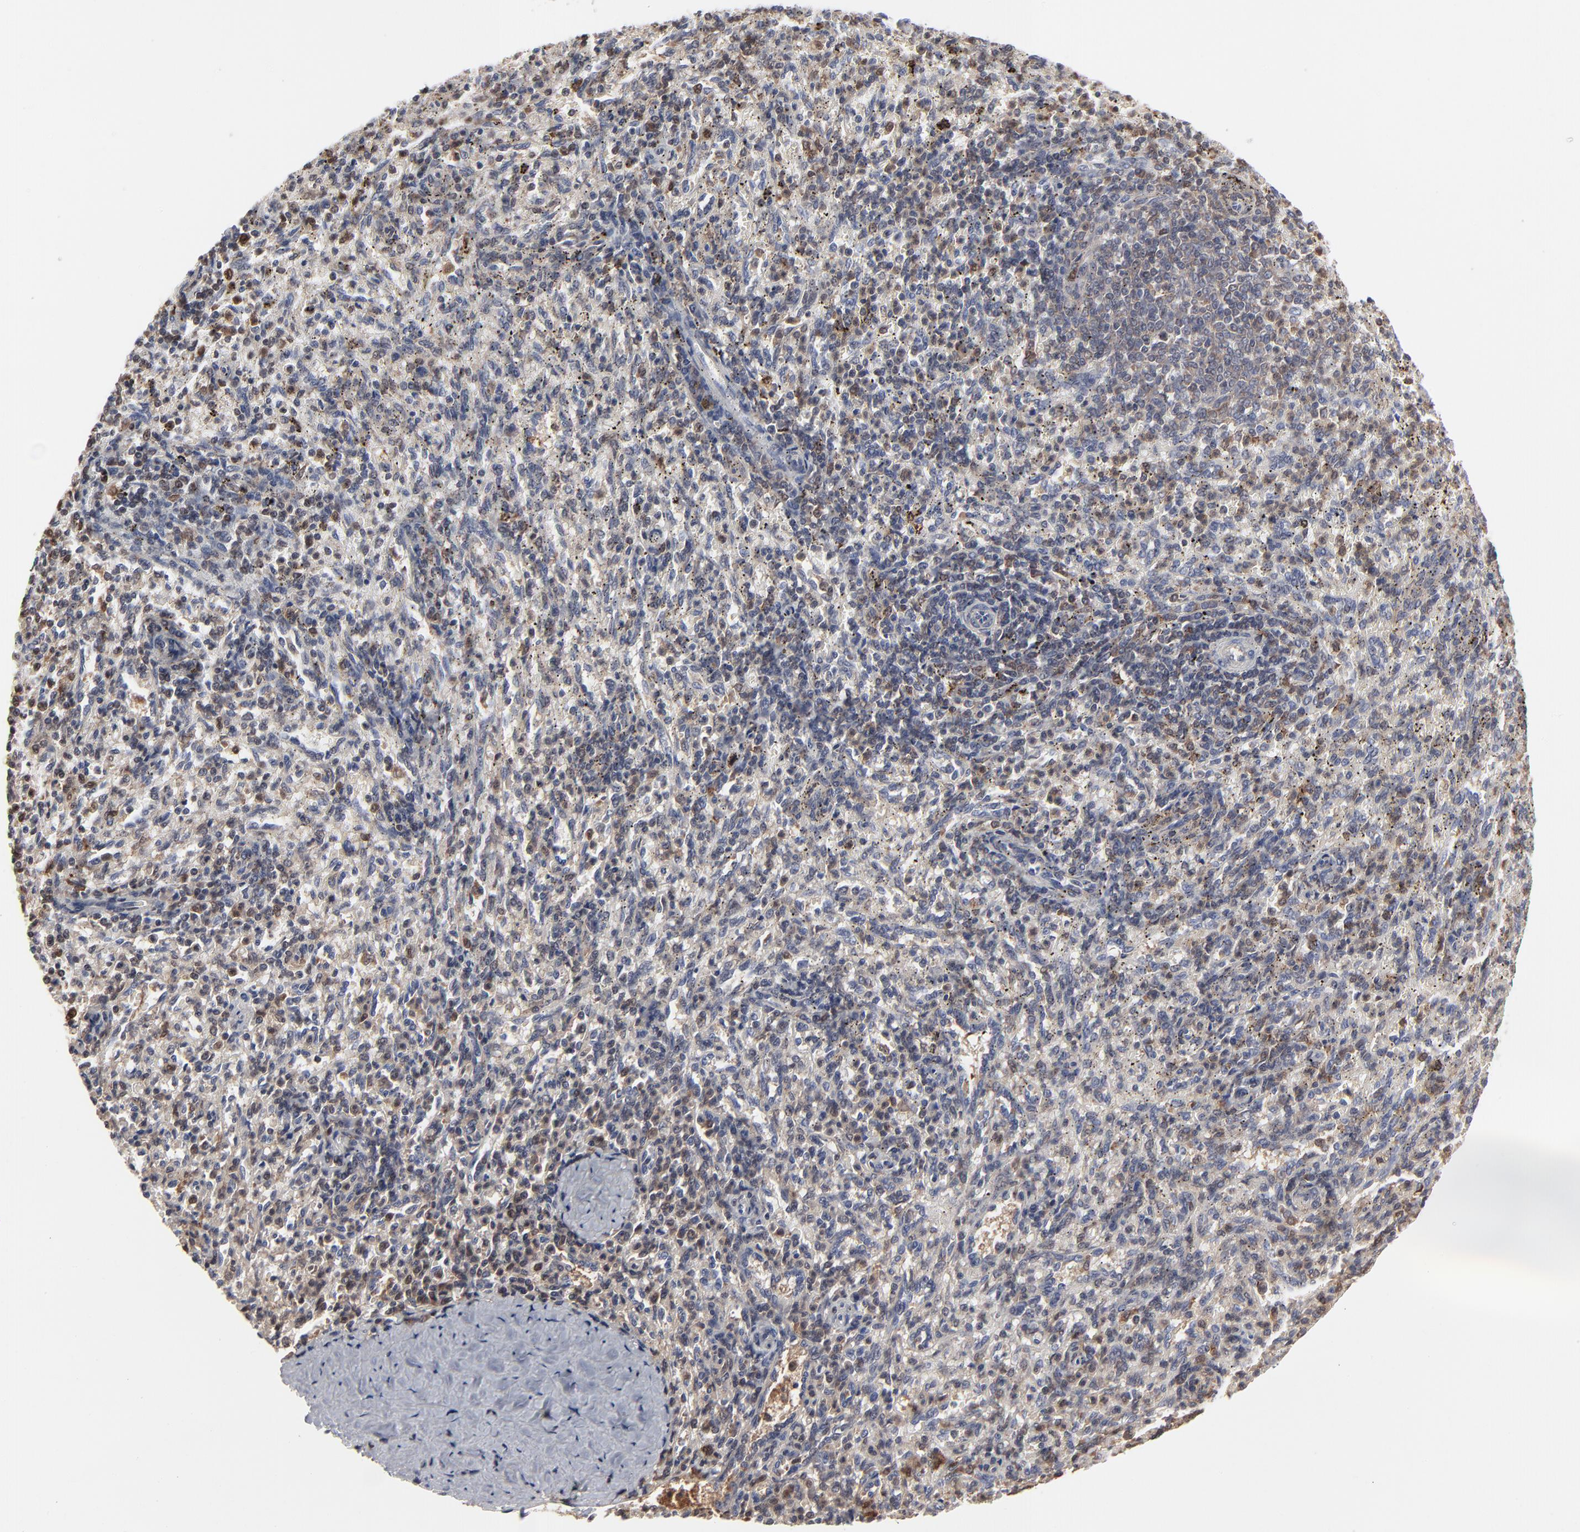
{"staining": {"intensity": "moderate", "quantity": "25%-75%", "location": "cytoplasmic/membranous,nuclear"}, "tissue": "spleen", "cell_type": "Cells in red pulp", "image_type": "normal", "snomed": [{"axis": "morphology", "description": "Normal tissue, NOS"}, {"axis": "topography", "description": "Spleen"}], "caption": "DAB (3,3'-diaminobenzidine) immunohistochemical staining of benign spleen reveals moderate cytoplasmic/membranous,nuclear protein expression in about 25%-75% of cells in red pulp.", "gene": "MAP2K1", "patient": {"sex": "female", "age": 10}}